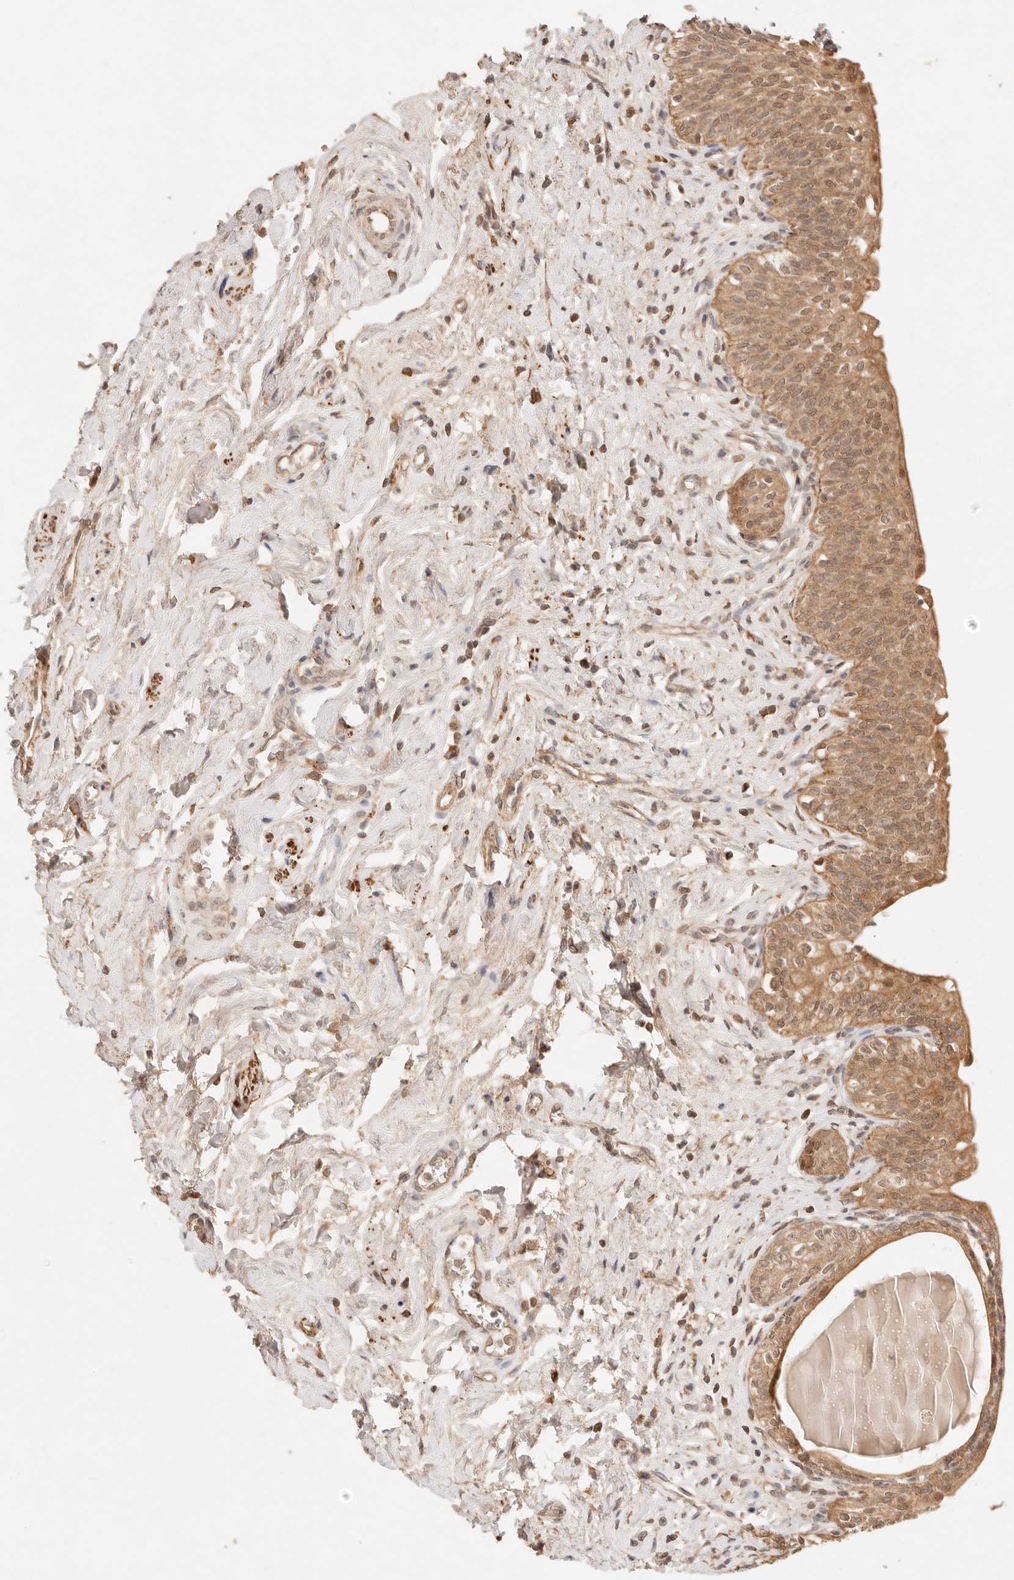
{"staining": {"intensity": "moderate", "quantity": ">75%", "location": "cytoplasmic/membranous,nuclear"}, "tissue": "urinary bladder", "cell_type": "Urothelial cells", "image_type": "normal", "snomed": [{"axis": "morphology", "description": "Normal tissue, NOS"}, {"axis": "topography", "description": "Urinary bladder"}], "caption": "Protein staining of normal urinary bladder demonstrates moderate cytoplasmic/membranous,nuclear positivity in approximately >75% of urothelial cells. Nuclei are stained in blue.", "gene": "TRIM11", "patient": {"sex": "male", "age": 83}}